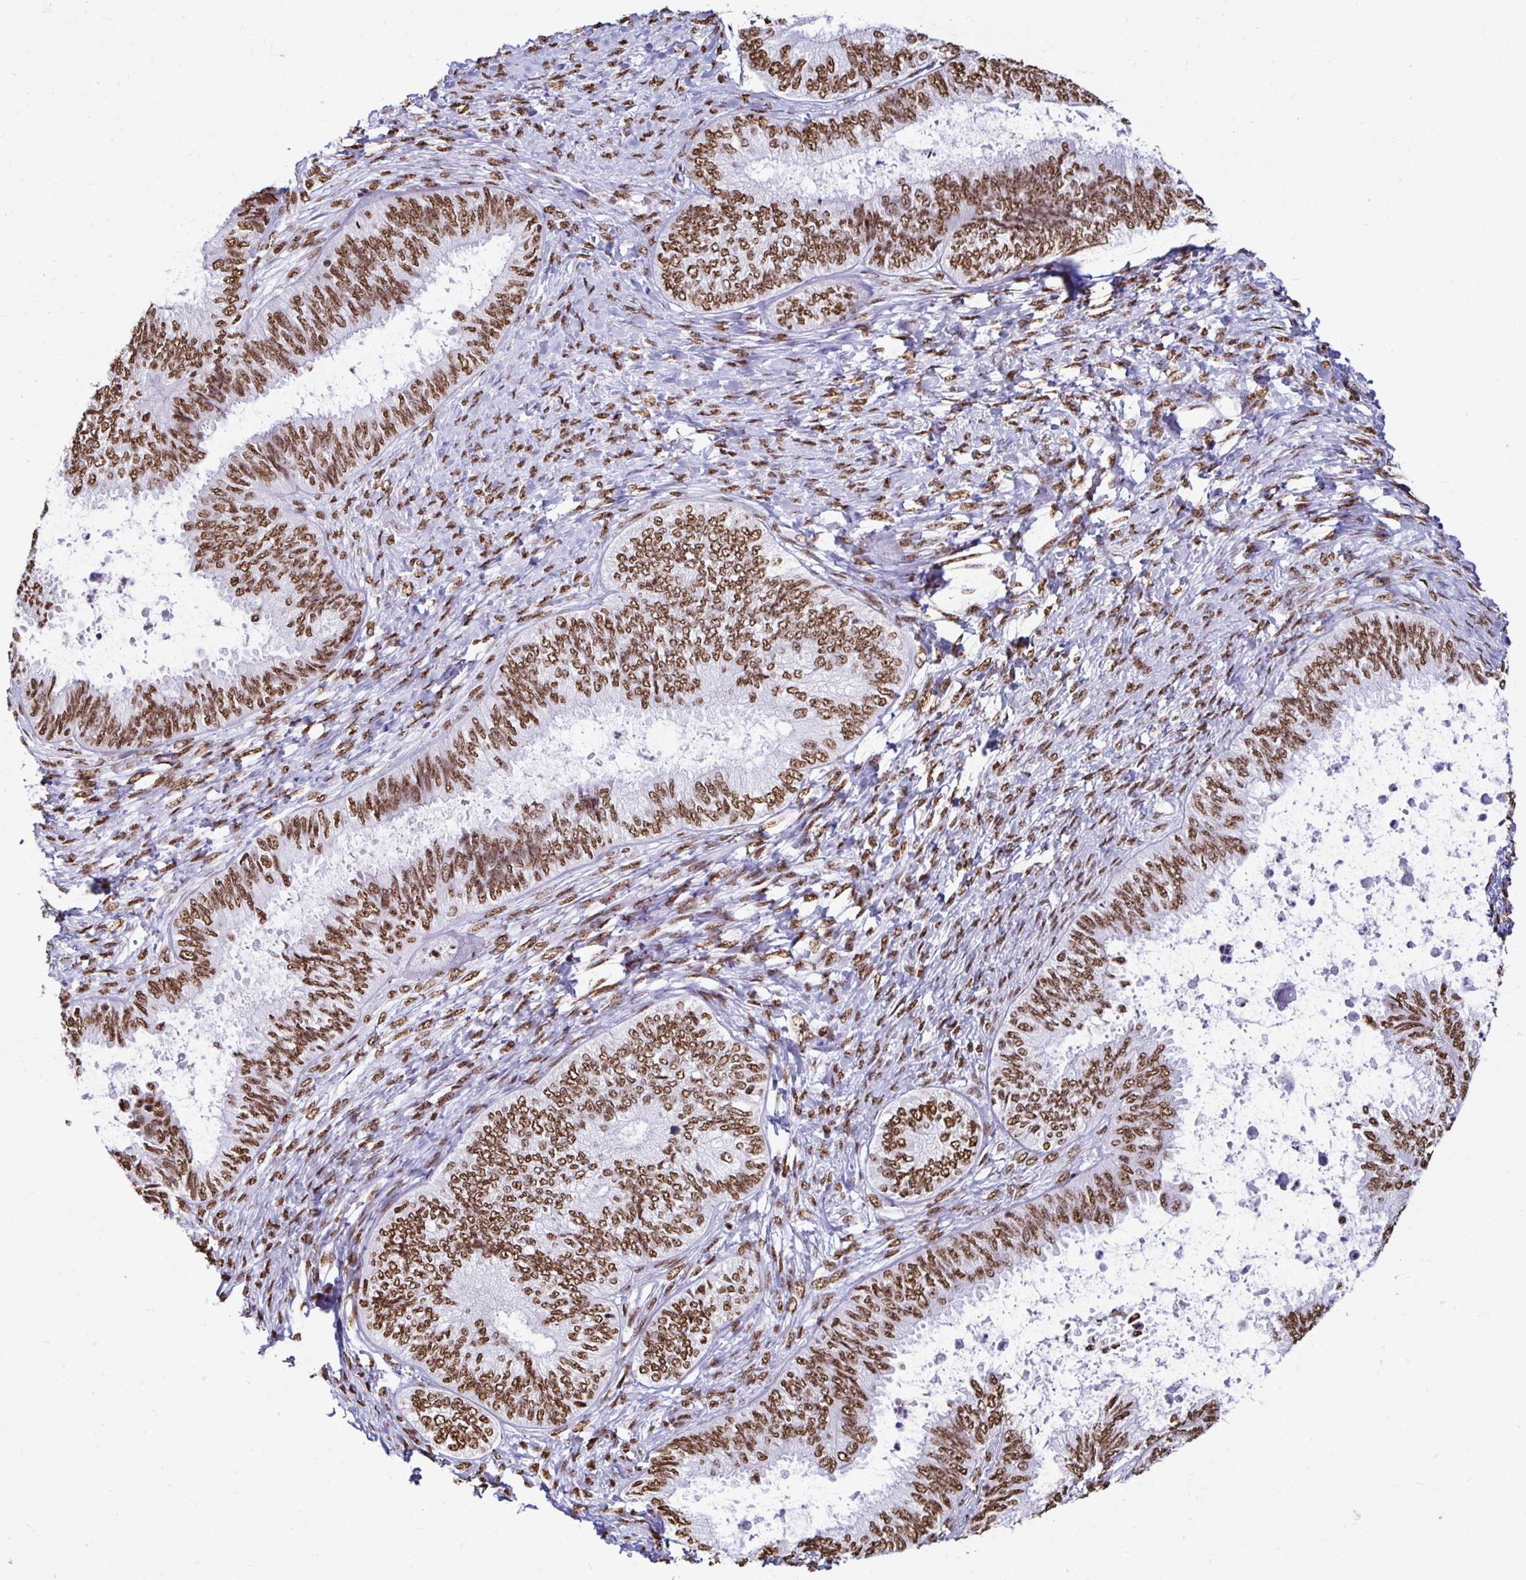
{"staining": {"intensity": "moderate", "quantity": ">75%", "location": "nuclear"}, "tissue": "ovarian cancer", "cell_type": "Tumor cells", "image_type": "cancer", "snomed": [{"axis": "morphology", "description": "Carcinoma, endometroid"}, {"axis": "topography", "description": "Ovary"}], "caption": "Protein expression analysis of human ovarian cancer reveals moderate nuclear expression in about >75% of tumor cells.", "gene": "NONO", "patient": {"sex": "female", "age": 70}}